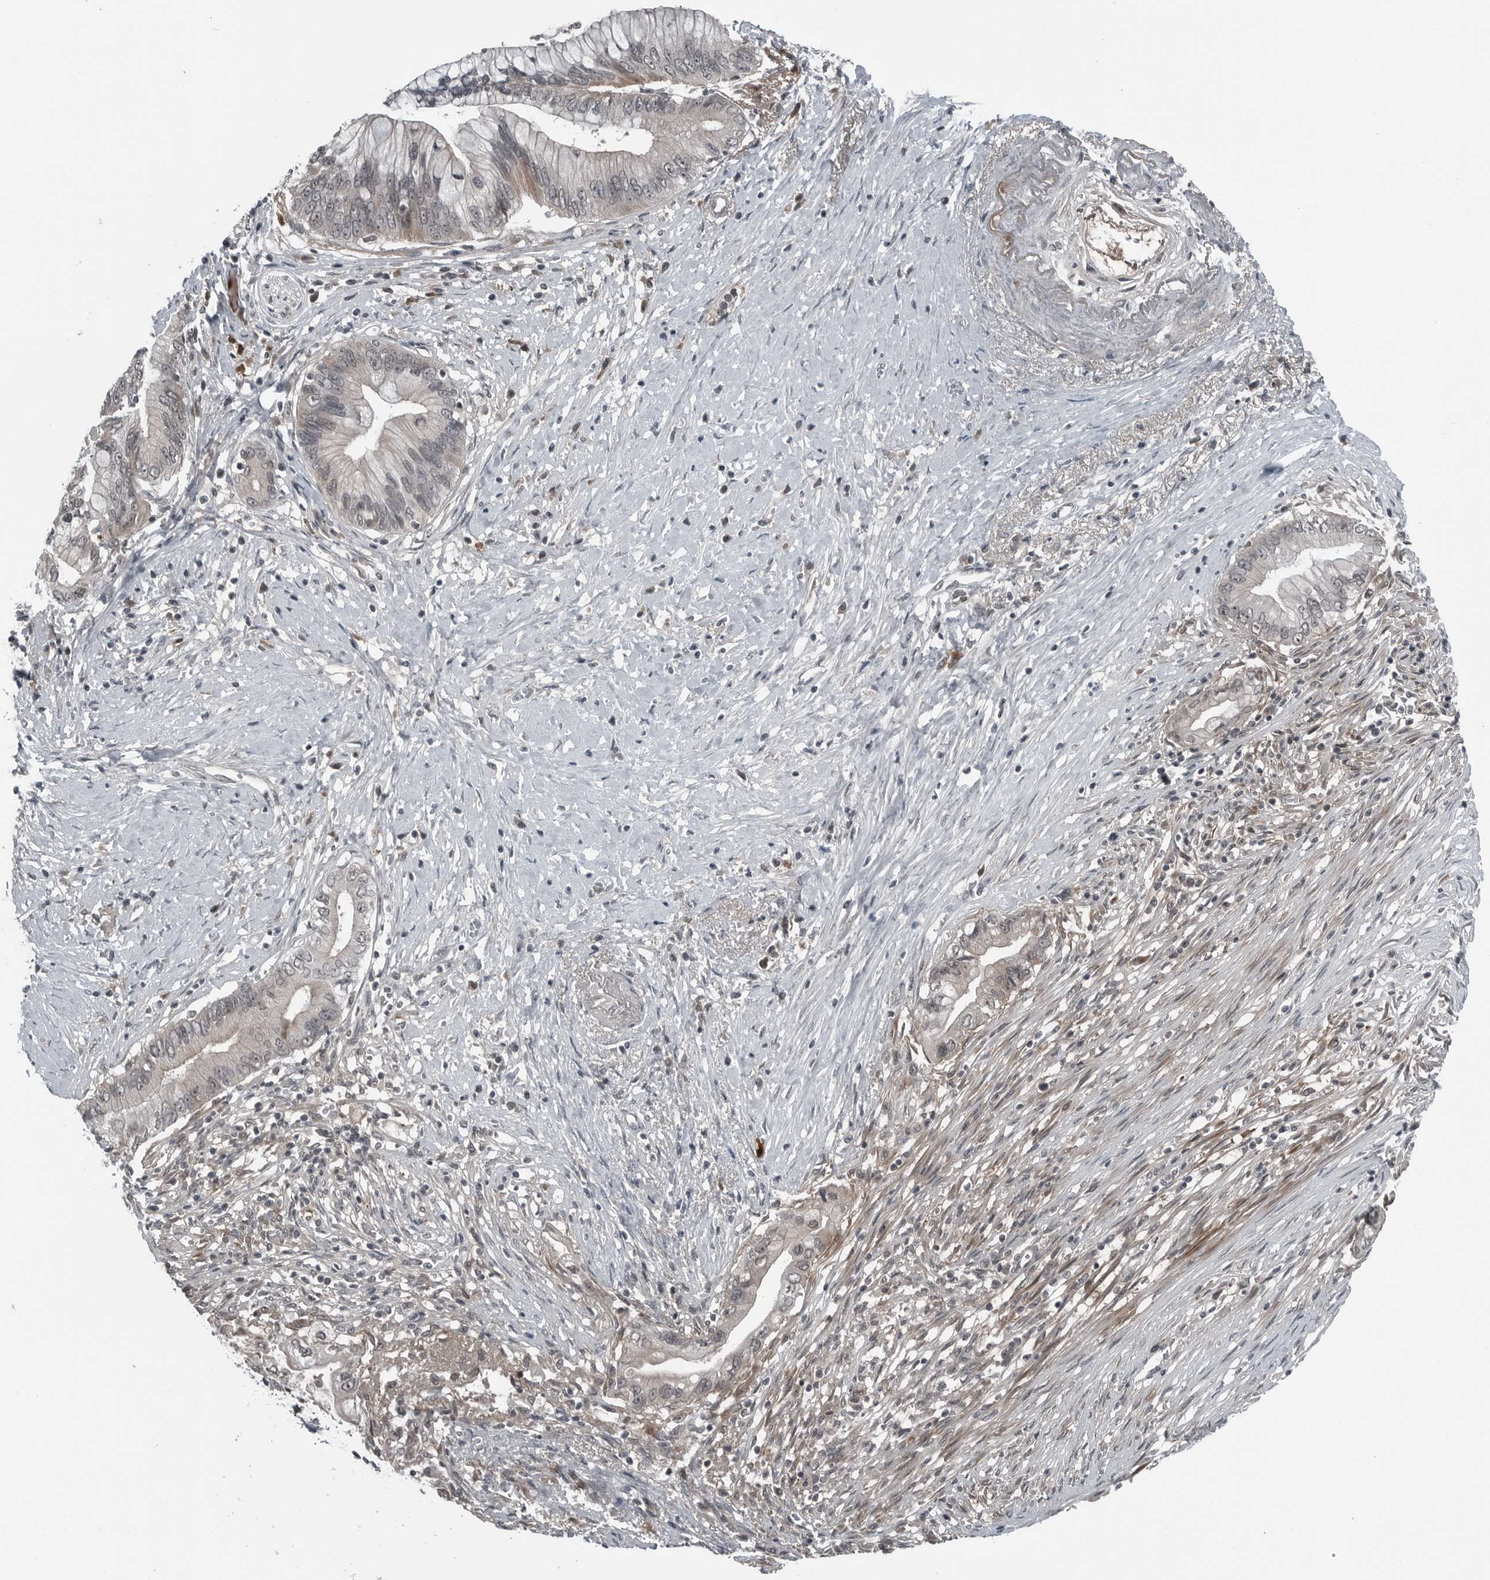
{"staining": {"intensity": "negative", "quantity": "none", "location": "none"}, "tissue": "pancreatic cancer", "cell_type": "Tumor cells", "image_type": "cancer", "snomed": [{"axis": "morphology", "description": "Adenocarcinoma, NOS"}, {"axis": "topography", "description": "Pancreas"}], "caption": "Adenocarcinoma (pancreatic) was stained to show a protein in brown. There is no significant expression in tumor cells.", "gene": "GAK", "patient": {"sex": "male", "age": 78}}